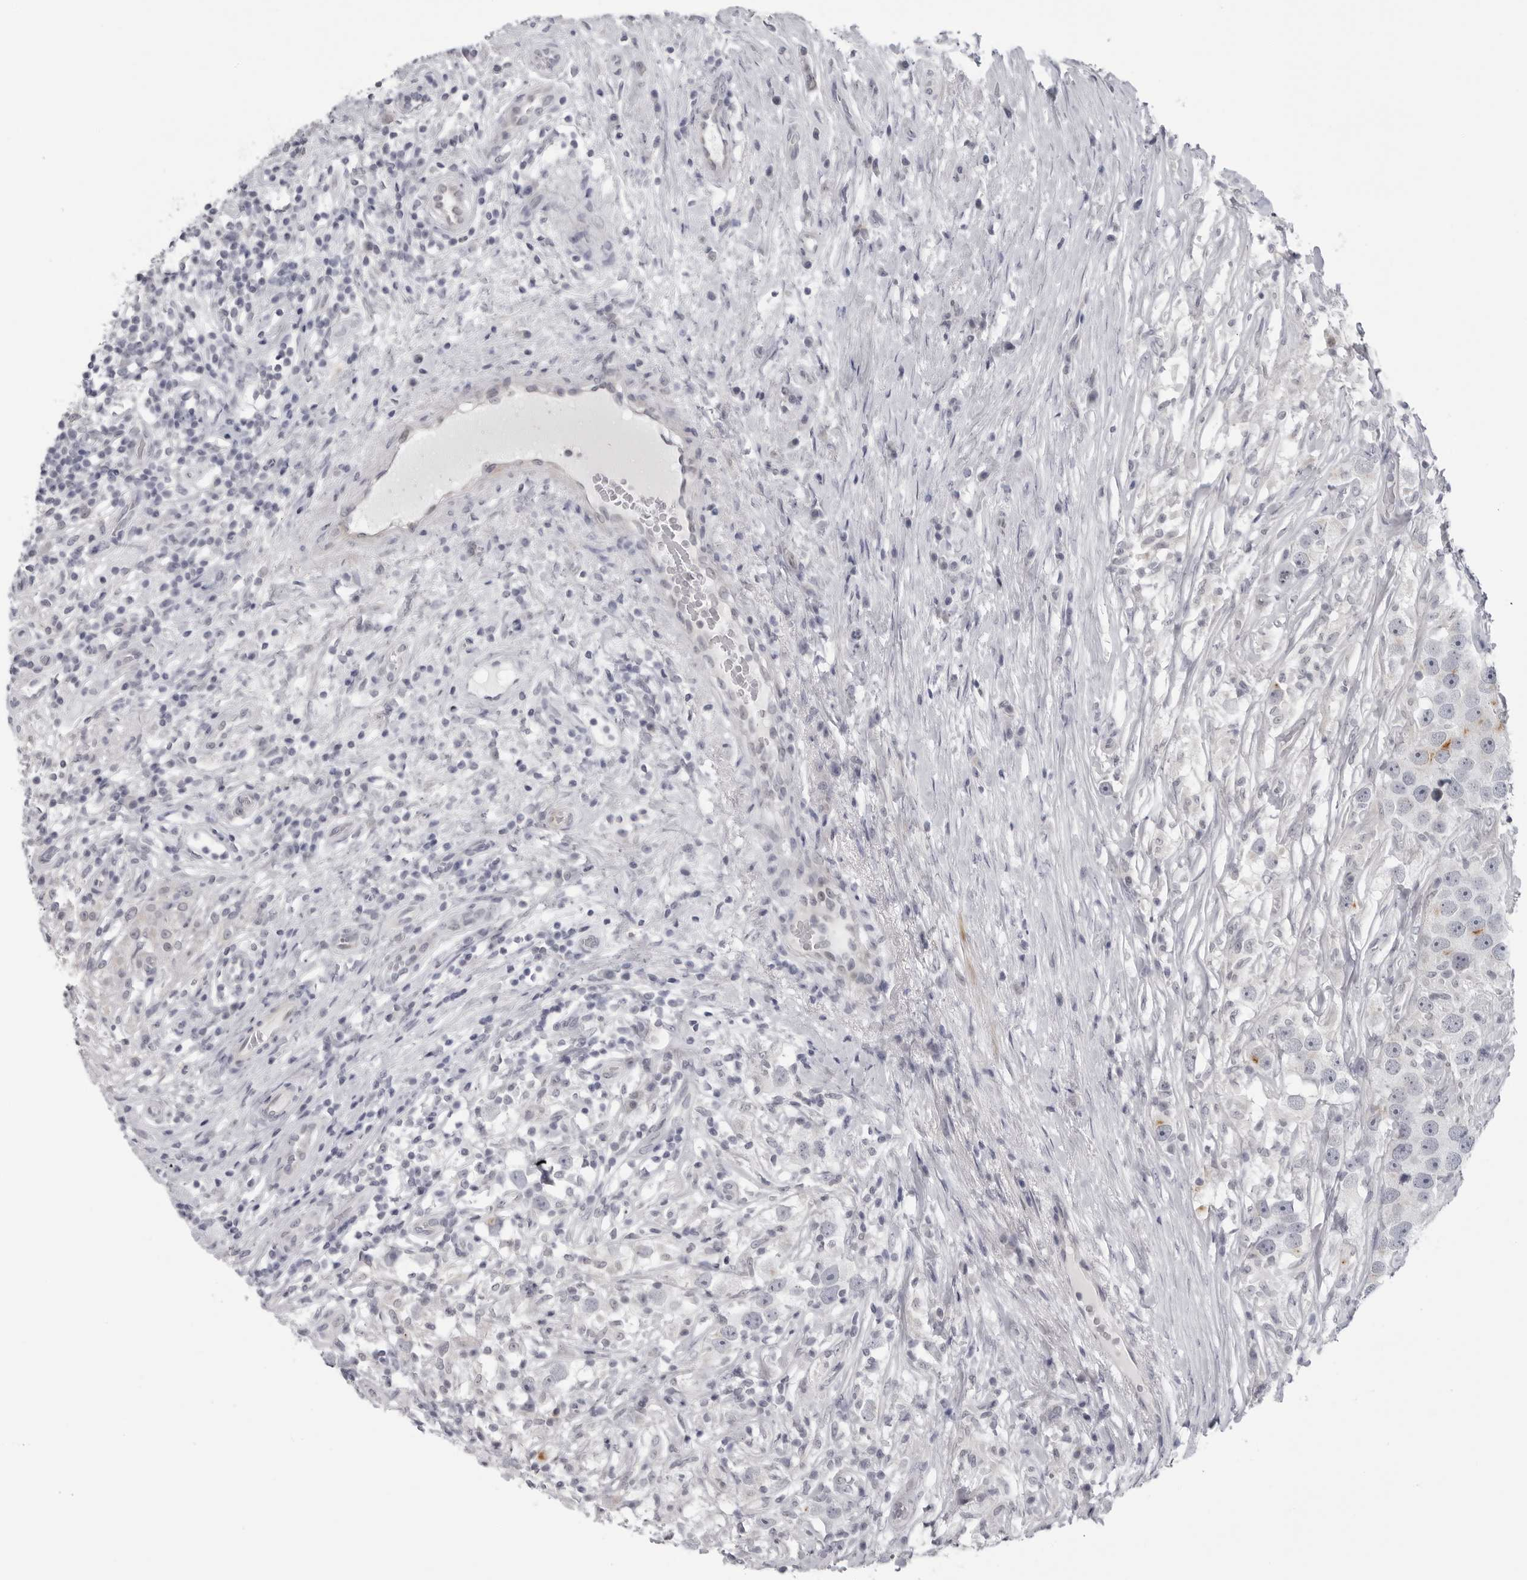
{"staining": {"intensity": "negative", "quantity": "none", "location": "none"}, "tissue": "testis cancer", "cell_type": "Tumor cells", "image_type": "cancer", "snomed": [{"axis": "morphology", "description": "Seminoma, NOS"}, {"axis": "topography", "description": "Testis"}], "caption": "High power microscopy histopathology image of an IHC micrograph of seminoma (testis), revealing no significant expression in tumor cells.", "gene": "OPLAH", "patient": {"sex": "male", "age": 49}}